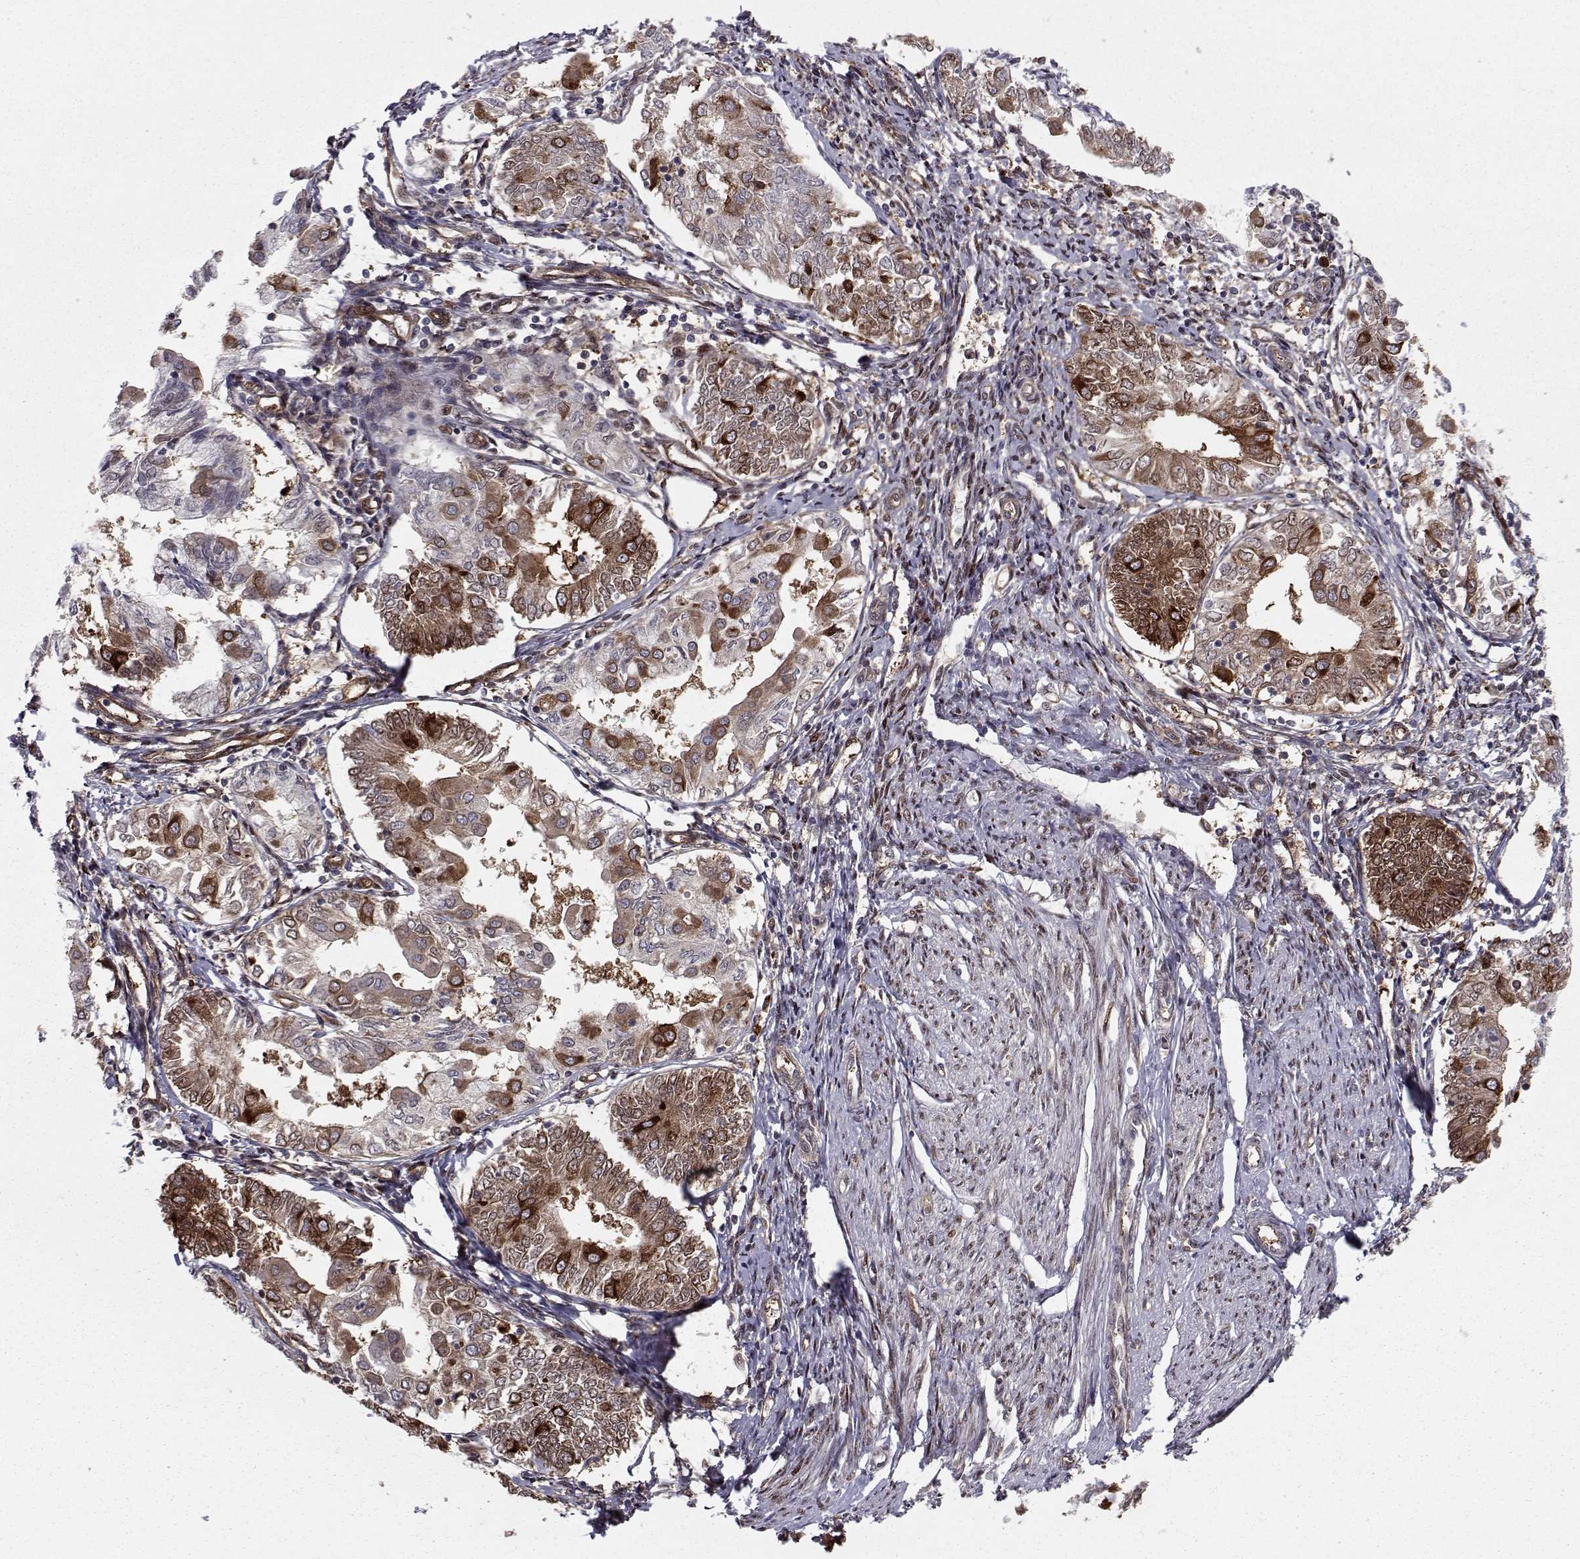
{"staining": {"intensity": "strong", "quantity": "25%-75%", "location": "cytoplasmic/membranous"}, "tissue": "endometrial cancer", "cell_type": "Tumor cells", "image_type": "cancer", "snomed": [{"axis": "morphology", "description": "Adenocarcinoma, NOS"}, {"axis": "topography", "description": "Endometrium"}], "caption": "High-magnification brightfield microscopy of endometrial cancer (adenocarcinoma) stained with DAB (brown) and counterstained with hematoxylin (blue). tumor cells exhibit strong cytoplasmic/membranous expression is present in about25%-75% of cells.", "gene": "HSP90AB1", "patient": {"sex": "female", "age": 68}}